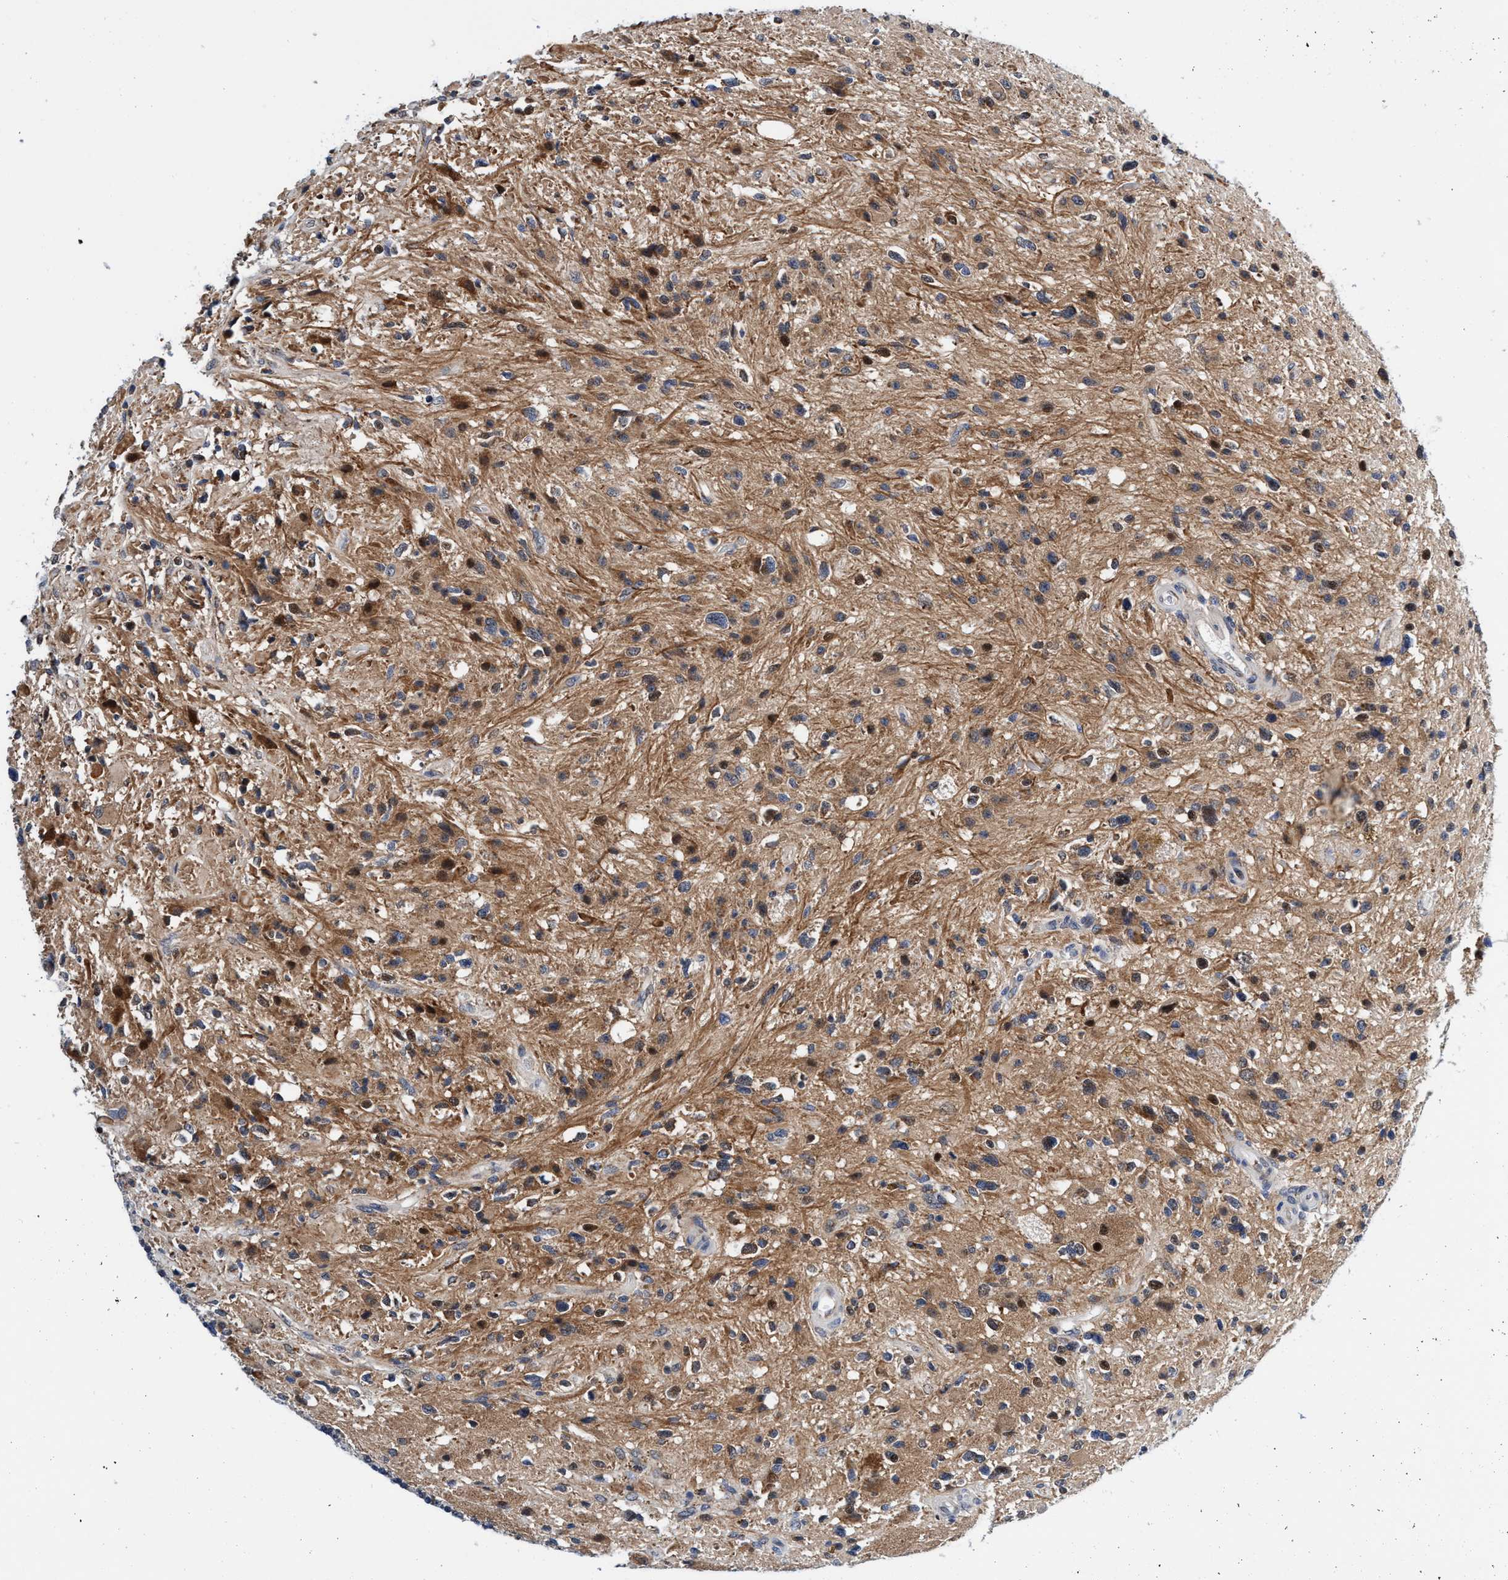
{"staining": {"intensity": "moderate", "quantity": ">75%", "location": "cytoplasmic/membranous"}, "tissue": "glioma", "cell_type": "Tumor cells", "image_type": "cancer", "snomed": [{"axis": "morphology", "description": "Glioma, malignant, High grade"}, {"axis": "topography", "description": "Brain"}], "caption": "Immunohistochemical staining of malignant glioma (high-grade) exhibits medium levels of moderate cytoplasmic/membranous protein expression in approximately >75% of tumor cells.", "gene": "AGAP2", "patient": {"sex": "male", "age": 33}}